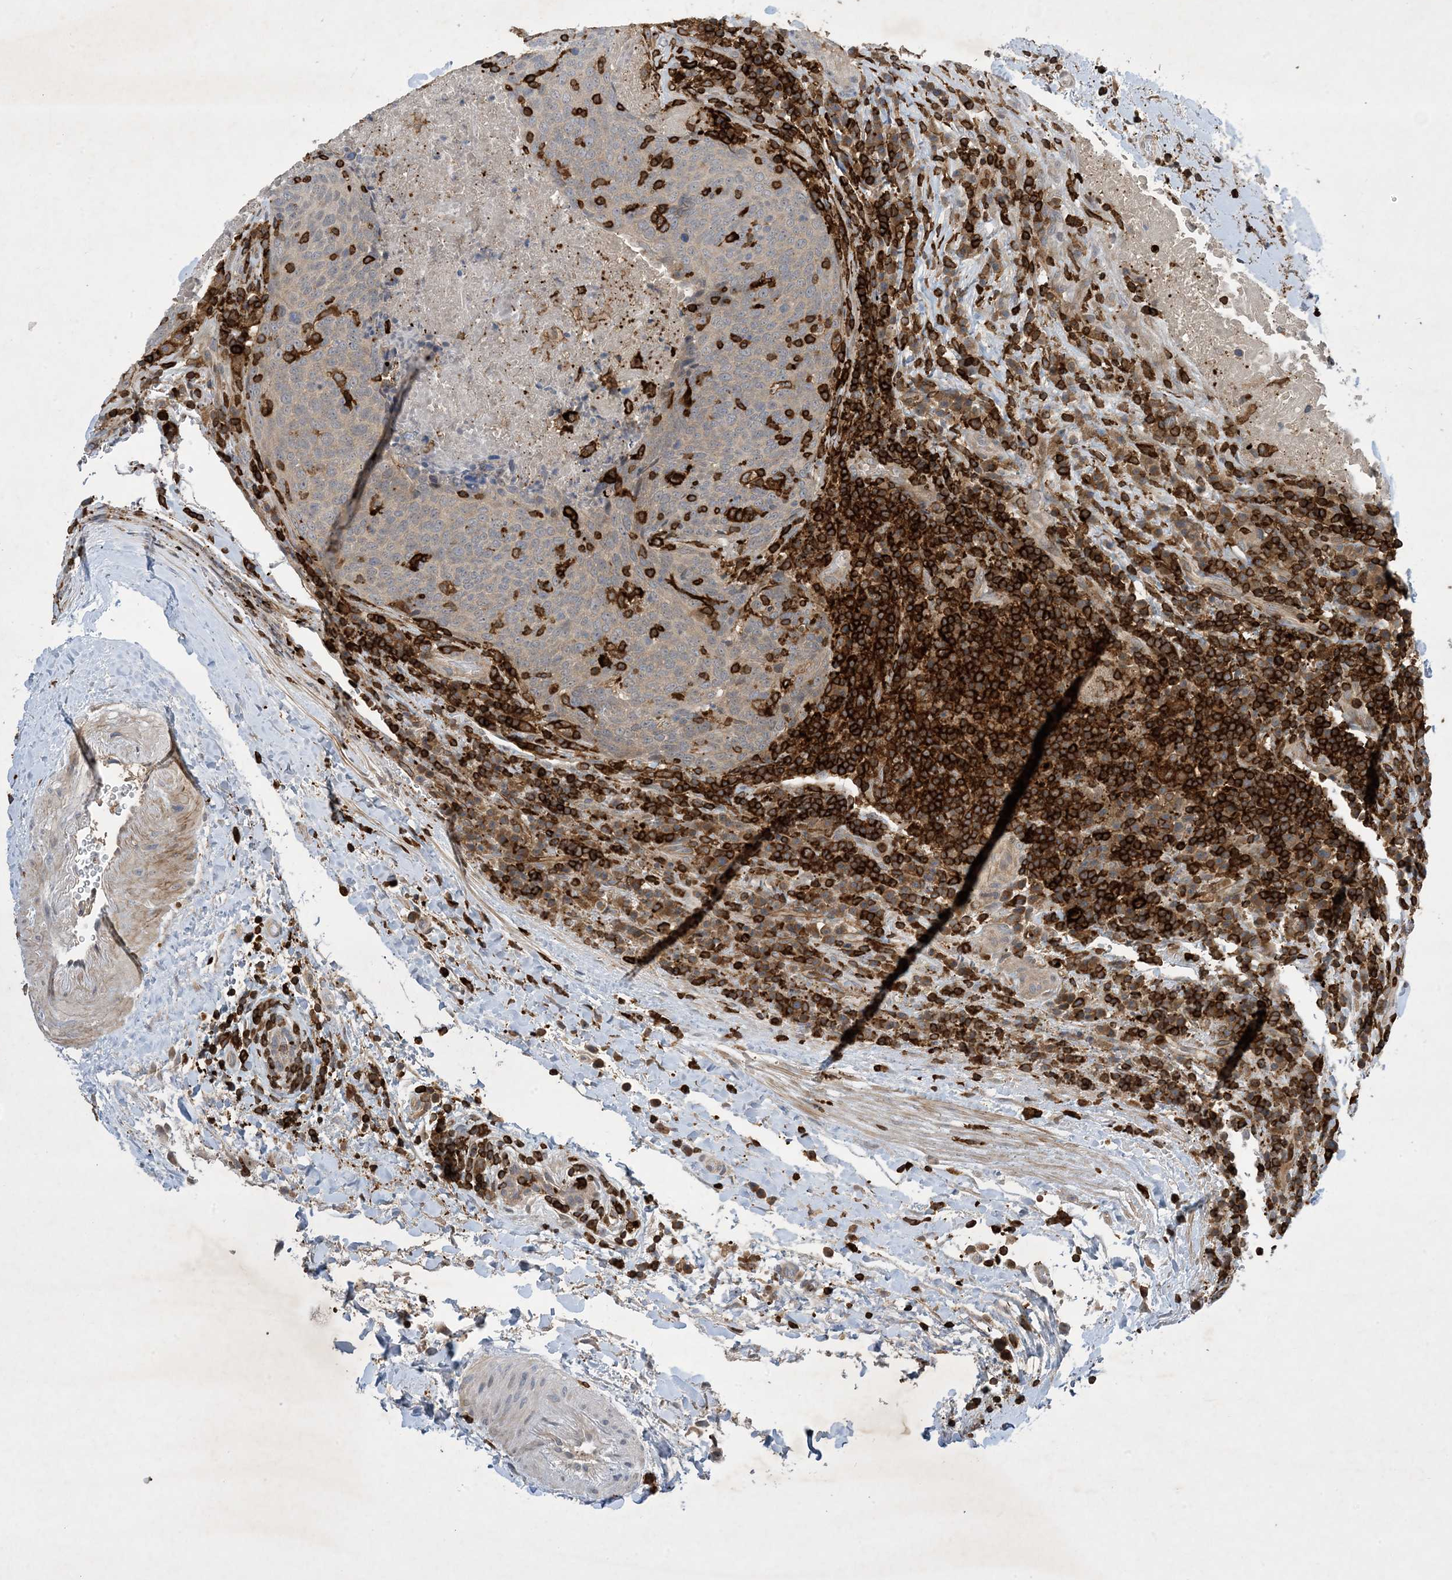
{"staining": {"intensity": "weak", "quantity": "<25%", "location": "cytoplasmic/membranous"}, "tissue": "head and neck cancer", "cell_type": "Tumor cells", "image_type": "cancer", "snomed": [{"axis": "morphology", "description": "Squamous cell carcinoma, NOS"}, {"axis": "morphology", "description": "Squamous cell carcinoma, metastatic, NOS"}, {"axis": "topography", "description": "Lymph node"}, {"axis": "topography", "description": "Head-Neck"}], "caption": "The photomicrograph shows no significant expression in tumor cells of head and neck cancer.", "gene": "AK9", "patient": {"sex": "male", "age": 62}}